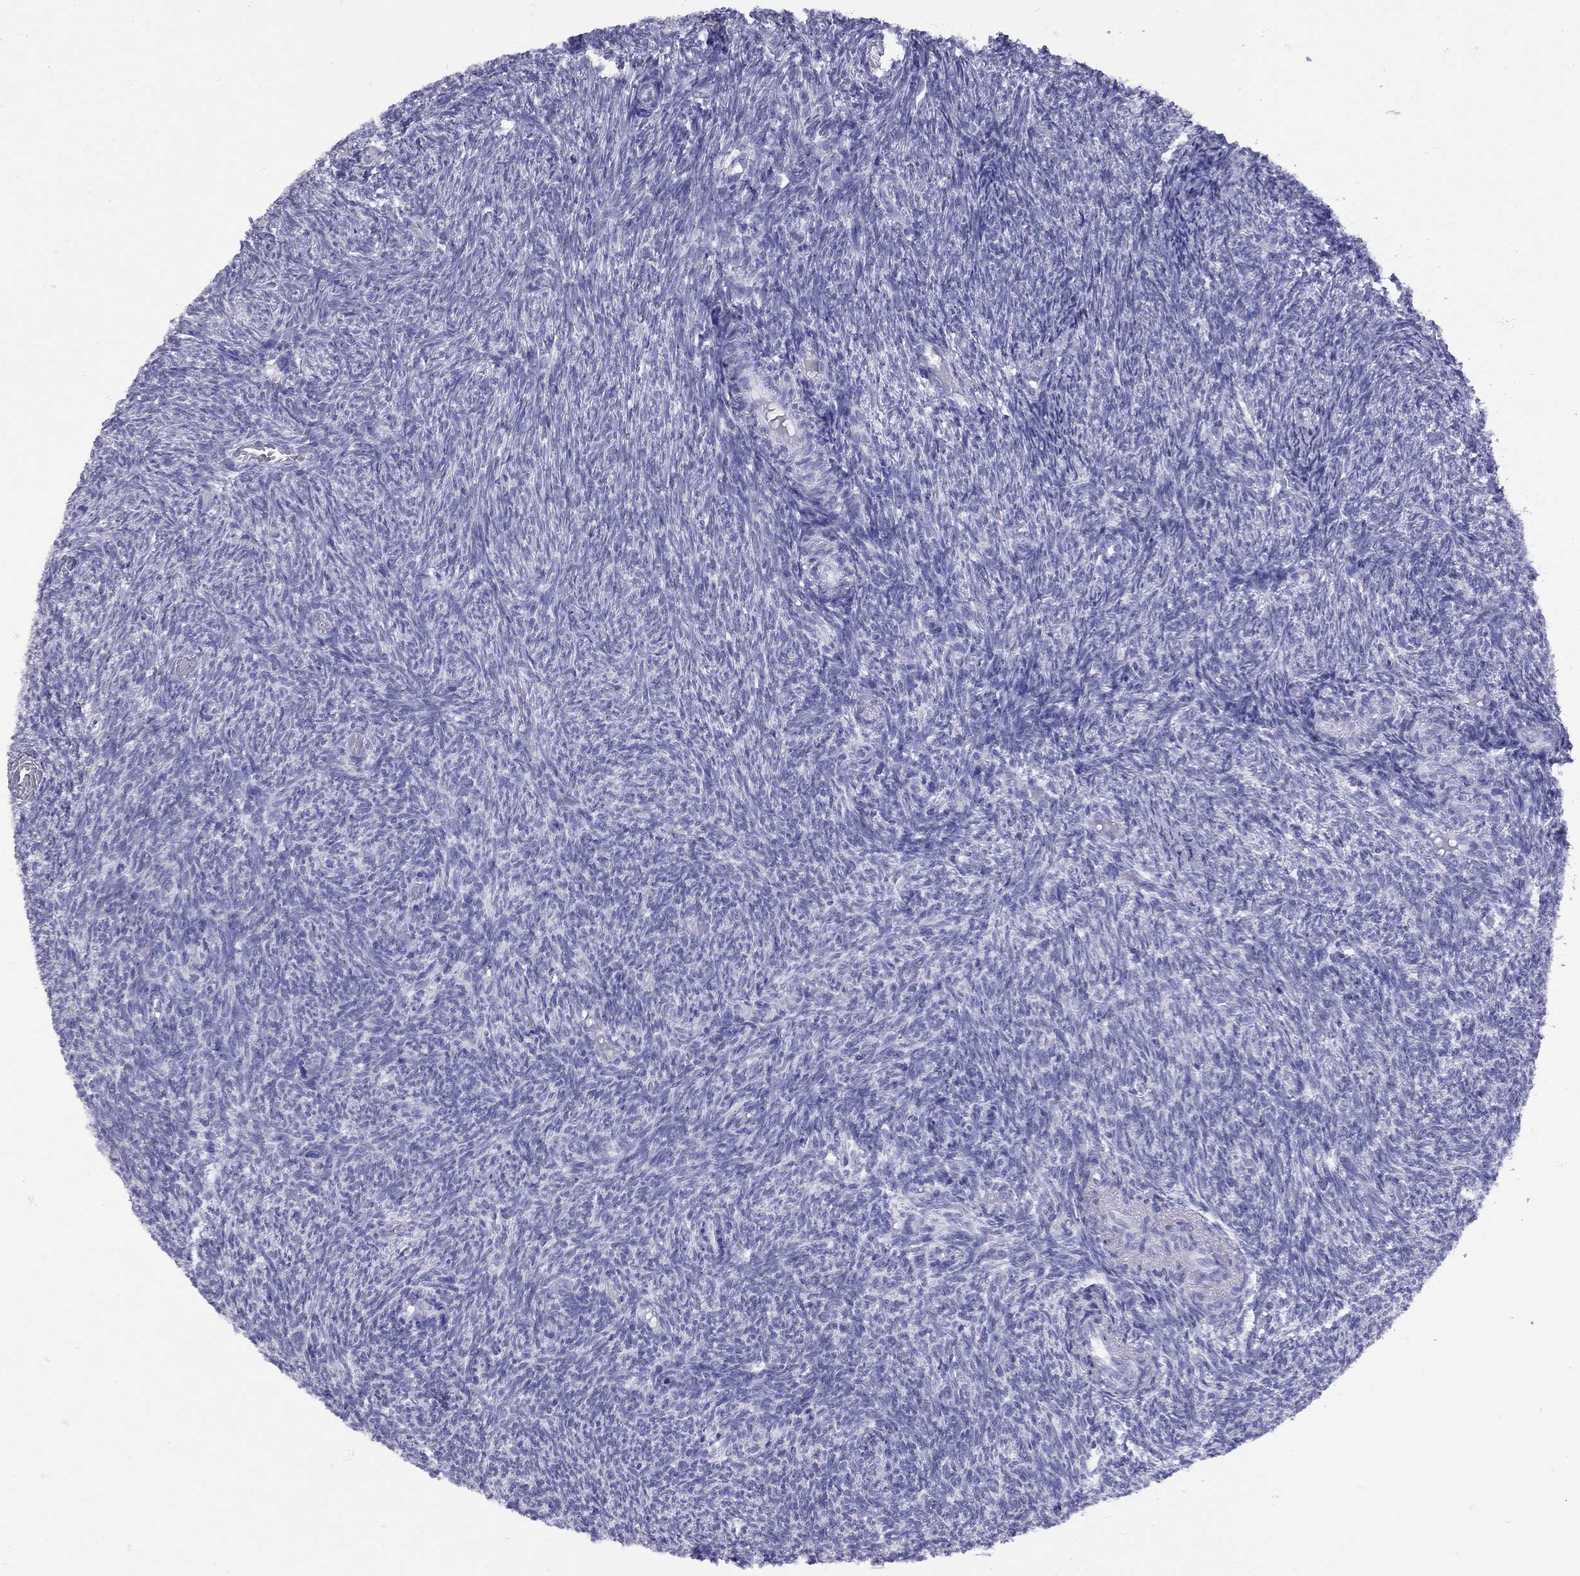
{"staining": {"intensity": "negative", "quantity": "none", "location": "none"}, "tissue": "ovary", "cell_type": "Follicle cells", "image_type": "normal", "snomed": [{"axis": "morphology", "description": "Normal tissue, NOS"}, {"axis": "topography", "description": "Ovary"}], "caption": "High magnification brightfield microscopy of normal ovary stained with DAB (3,3'-diaminobenzidine) (brown) and counterstained with hematoxylin (blue): follicle cells show no significant expression. (DAB (3,3'-diaminobenzidine) immunohistochemistry visualized using brightfield microscopy, high magnification).", "gene": "GRIA2", "patient": {"sex": "female", "age": 39}}